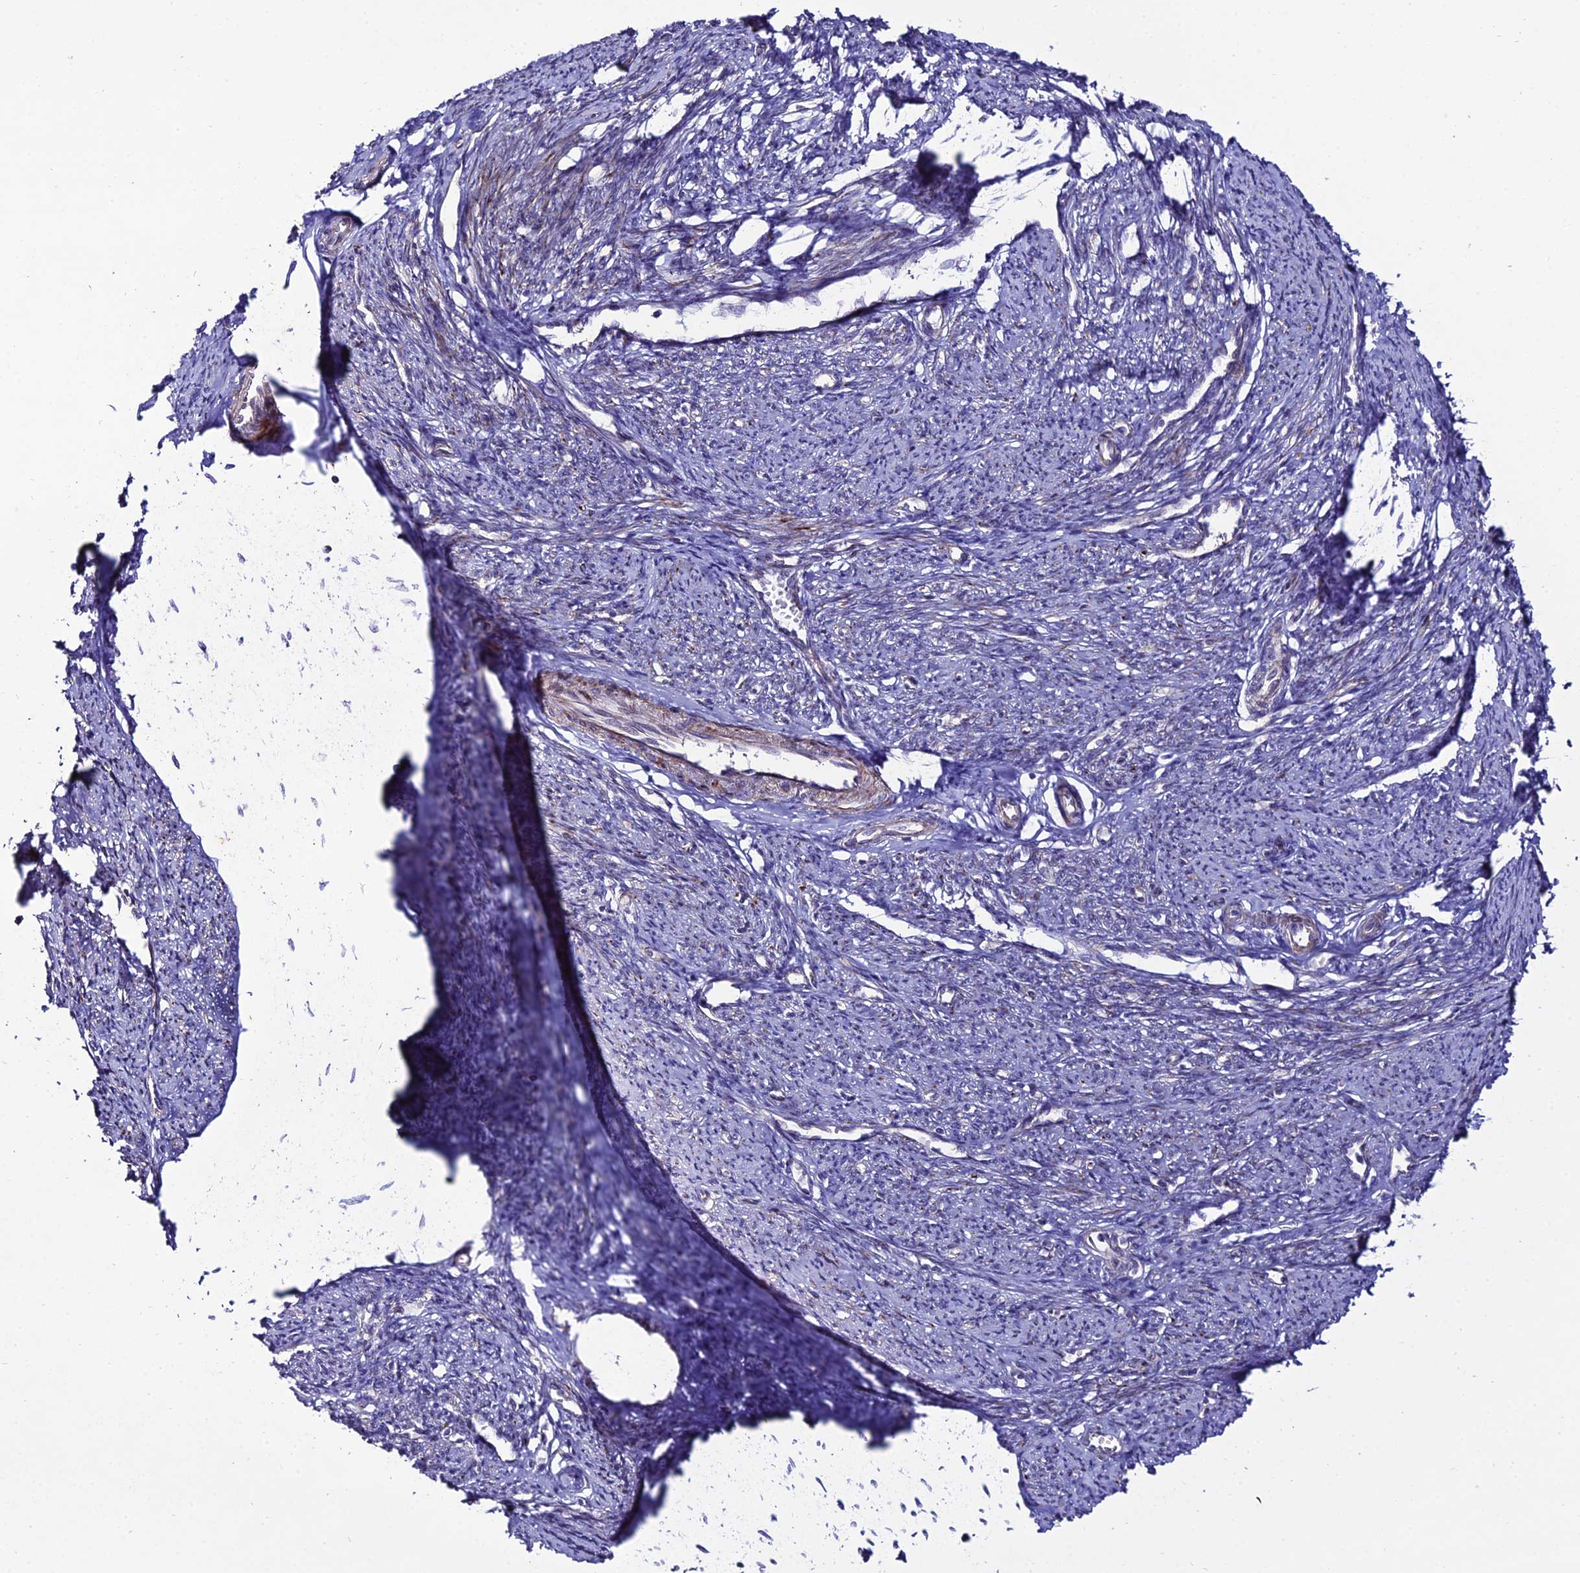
{"staining": {"intensity": "strong", "quantity": "25%-75%", "location": "cytoplasmic/membranous"}, "tissue": "smooth muscle", "cell_type": "Smooth muscle cells", "image_type": "normal", "snomed": [{"axis": "morphology", "description": "Normal tissue, NOS"}, {"axis": "topography", "description": "Smooth muscle"}, {"axis": "topography", "description": "Uterus"}], "caption": "A micrograph showing strong cytoplasmic/membranous positivity in about 25%-75% of smooth muscle cells in benign smooth muscle, as visualized by brown immunohistochemical staining.", "gene": "ARL6IP1", "patient": {"sex": "female", "age": 59}}